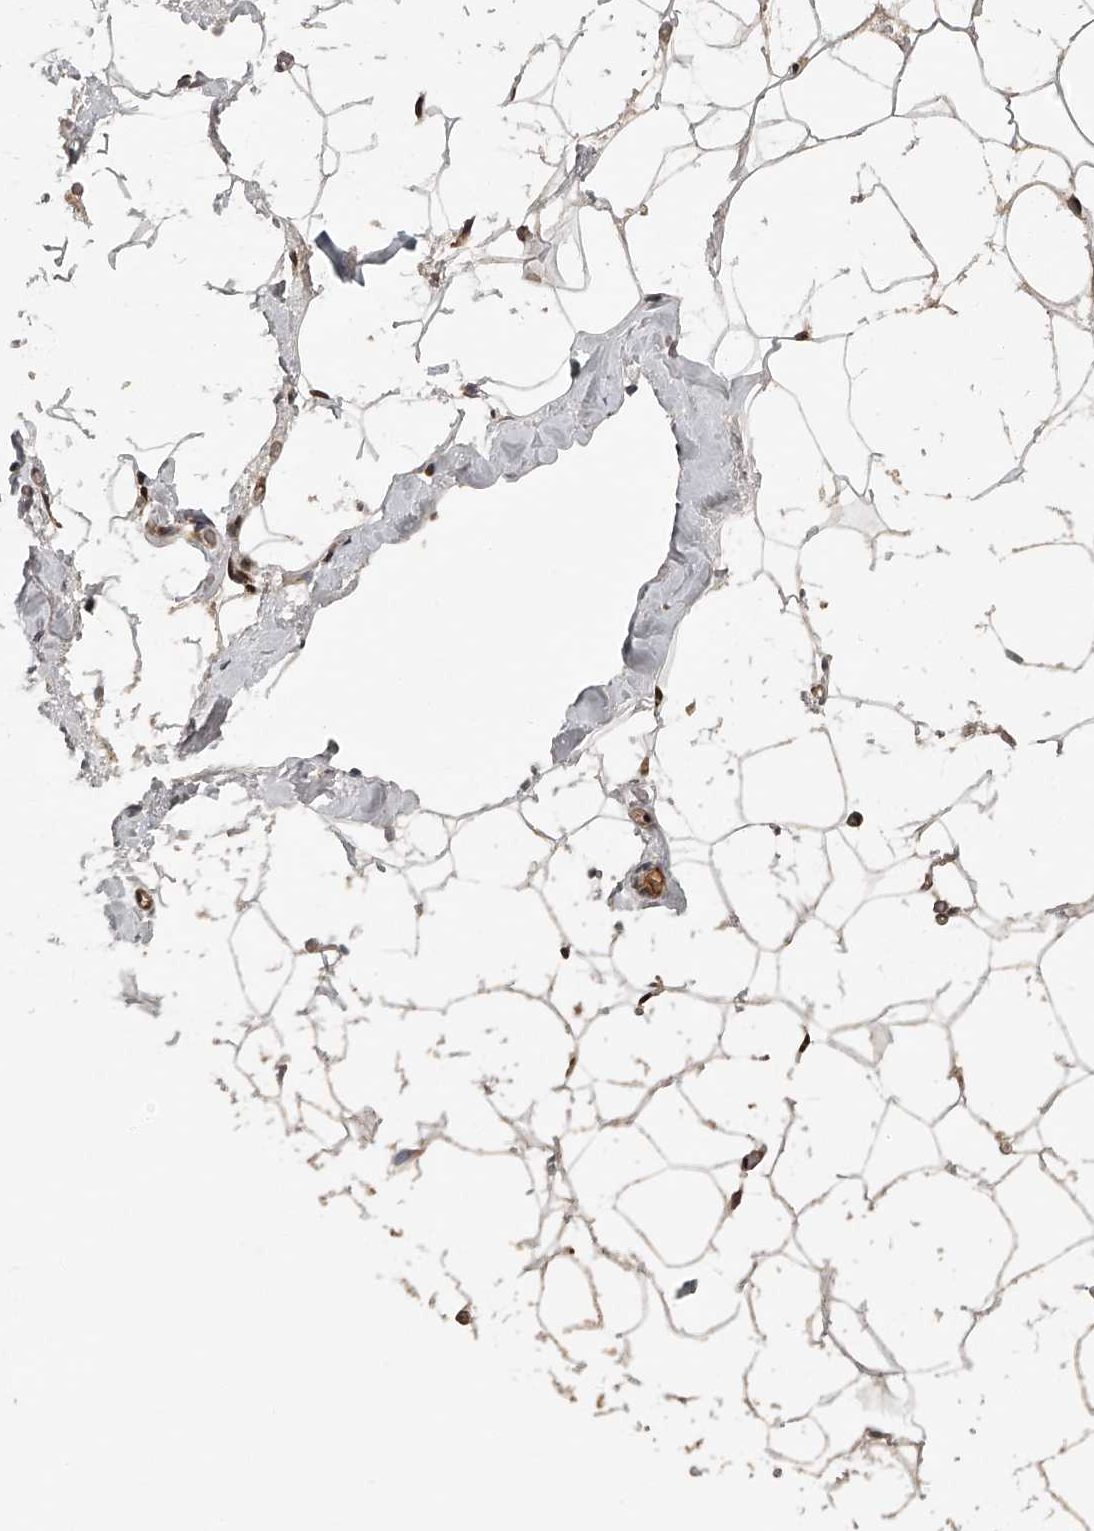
{"staining": {"intensity": "moderate", "quantity": ">75%", "location": "cytoplasmic/membranous,nuclear"}, "tissue": "adipose tissue", "cell_type": "Adipocytes", "image_type": "normal", "snomed": [{"axis": "morphology", "description": "Normal tissue, NOS"}, {"axis": "morphology", "description": "Fibrosis, NOS"}, {"axis": "topography", "description": "Breast"}, {"axis": "topography", "description": "Adipose tissue"}], "caption": "IHC histopathology image of benign adipose tissue: human adipose tissue stained using immunohistochemistry (IHC) shows medium levels of moderate protein expression localized specifically in the cytoplasmic/membranous,nuclear of adipocytes, appearing as a cytoplasmic/membranous,nuclear brown color.", "gene": "PLEKHG1", "patient": {"sex": "female", "age": 39}}